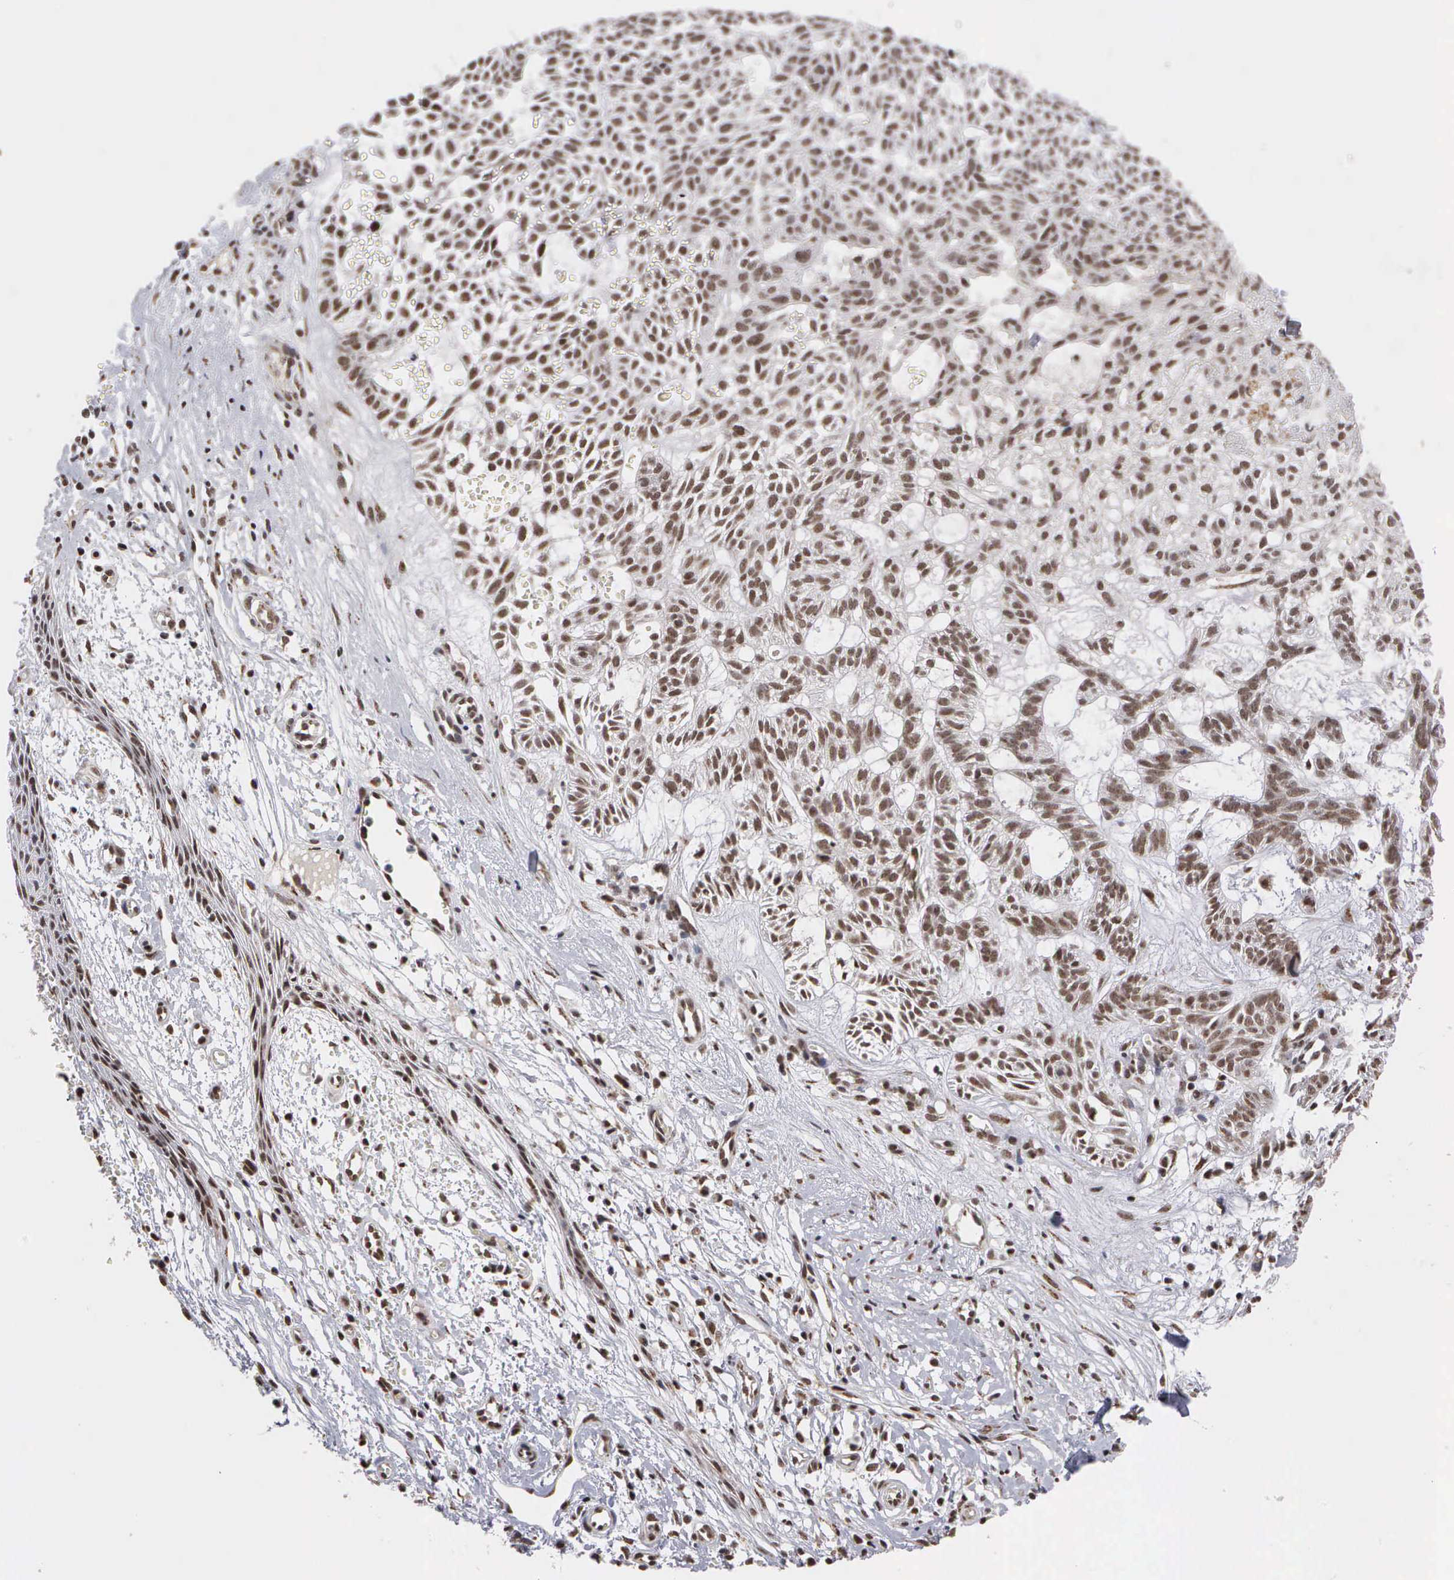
{"staining": {"intensity": "moderate", "quantity": ">75%", "location": "nuclear"}, "tissue": "skin cancer", "cell_type": "Tumor cells", "image_type": "cancer", "snomed": [{"axis": "morphology", "description": "Basal cell carcinoma"}, {"axis": "topography", "description": "Skin"}], "caption": "Protein staining of skin cancer (basal cell carcinoma) tissue shows moderate nuclear expression in approximately >75% of tumor cells.", "gene": "GTF2A1", "patient": {"sex": "male", "age": 75}}